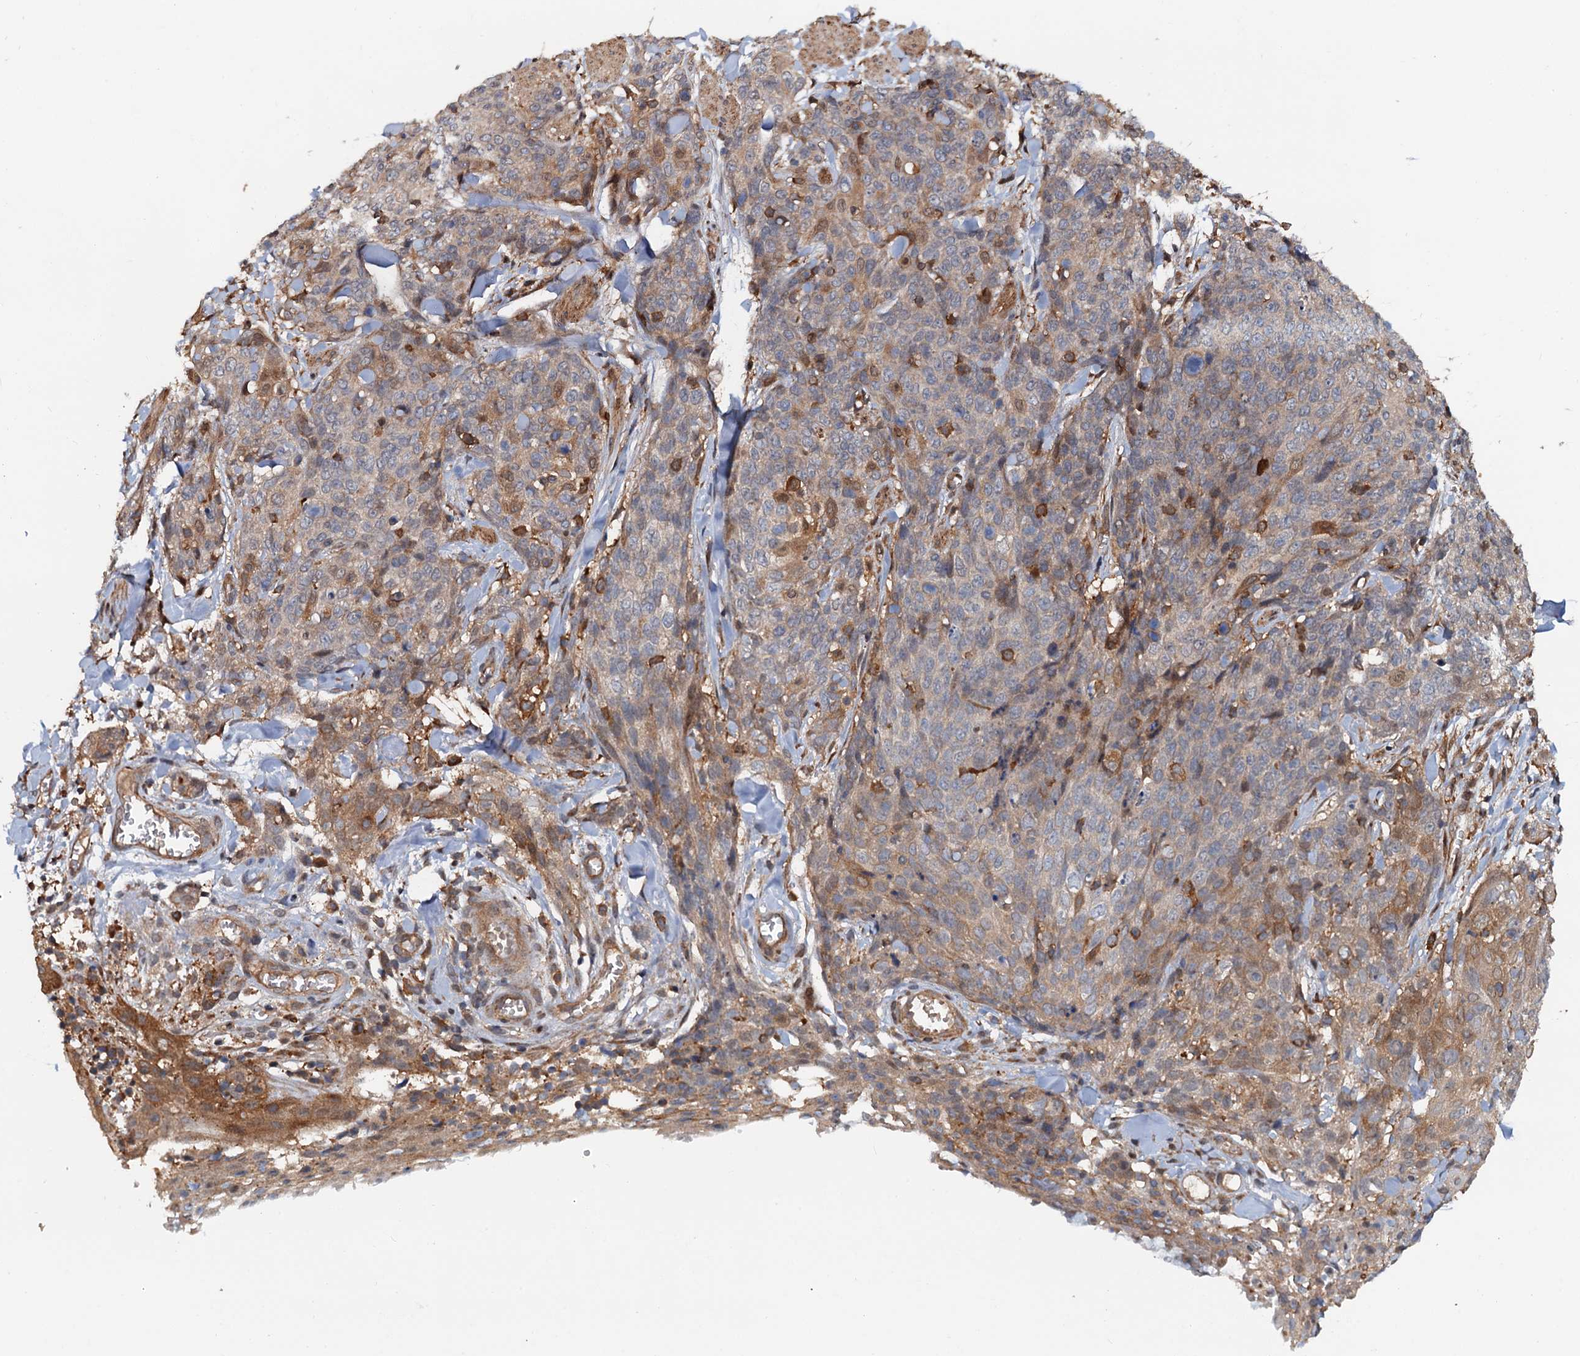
{"staining": {"intensity": "moderate", "quantity": "<25%", "location": "cytoplasmic/membranous"}, "tissue": "skin cancer", "cell_type": "Tumor cells", "image_type": "cancer", "snomed": [{"axis": "morphology", "description": "Squamous cell carcinoma, NOS"}, {"axis": "topography", "description": "Skin"}, {"axis": "topography", "description": "Vulva"}], "caption": "This micrograph demonstrates skin squamous cell carcinoma stained with immunohistochemistry (IHC) to label a protein in brown. The cytoplasmic/membranous of tumor cells show moderate positivity for the protein. Nuclei are counter-stained blue.", "gene": "AAGAB", "patient": {"sex": "female", "age": 85}}